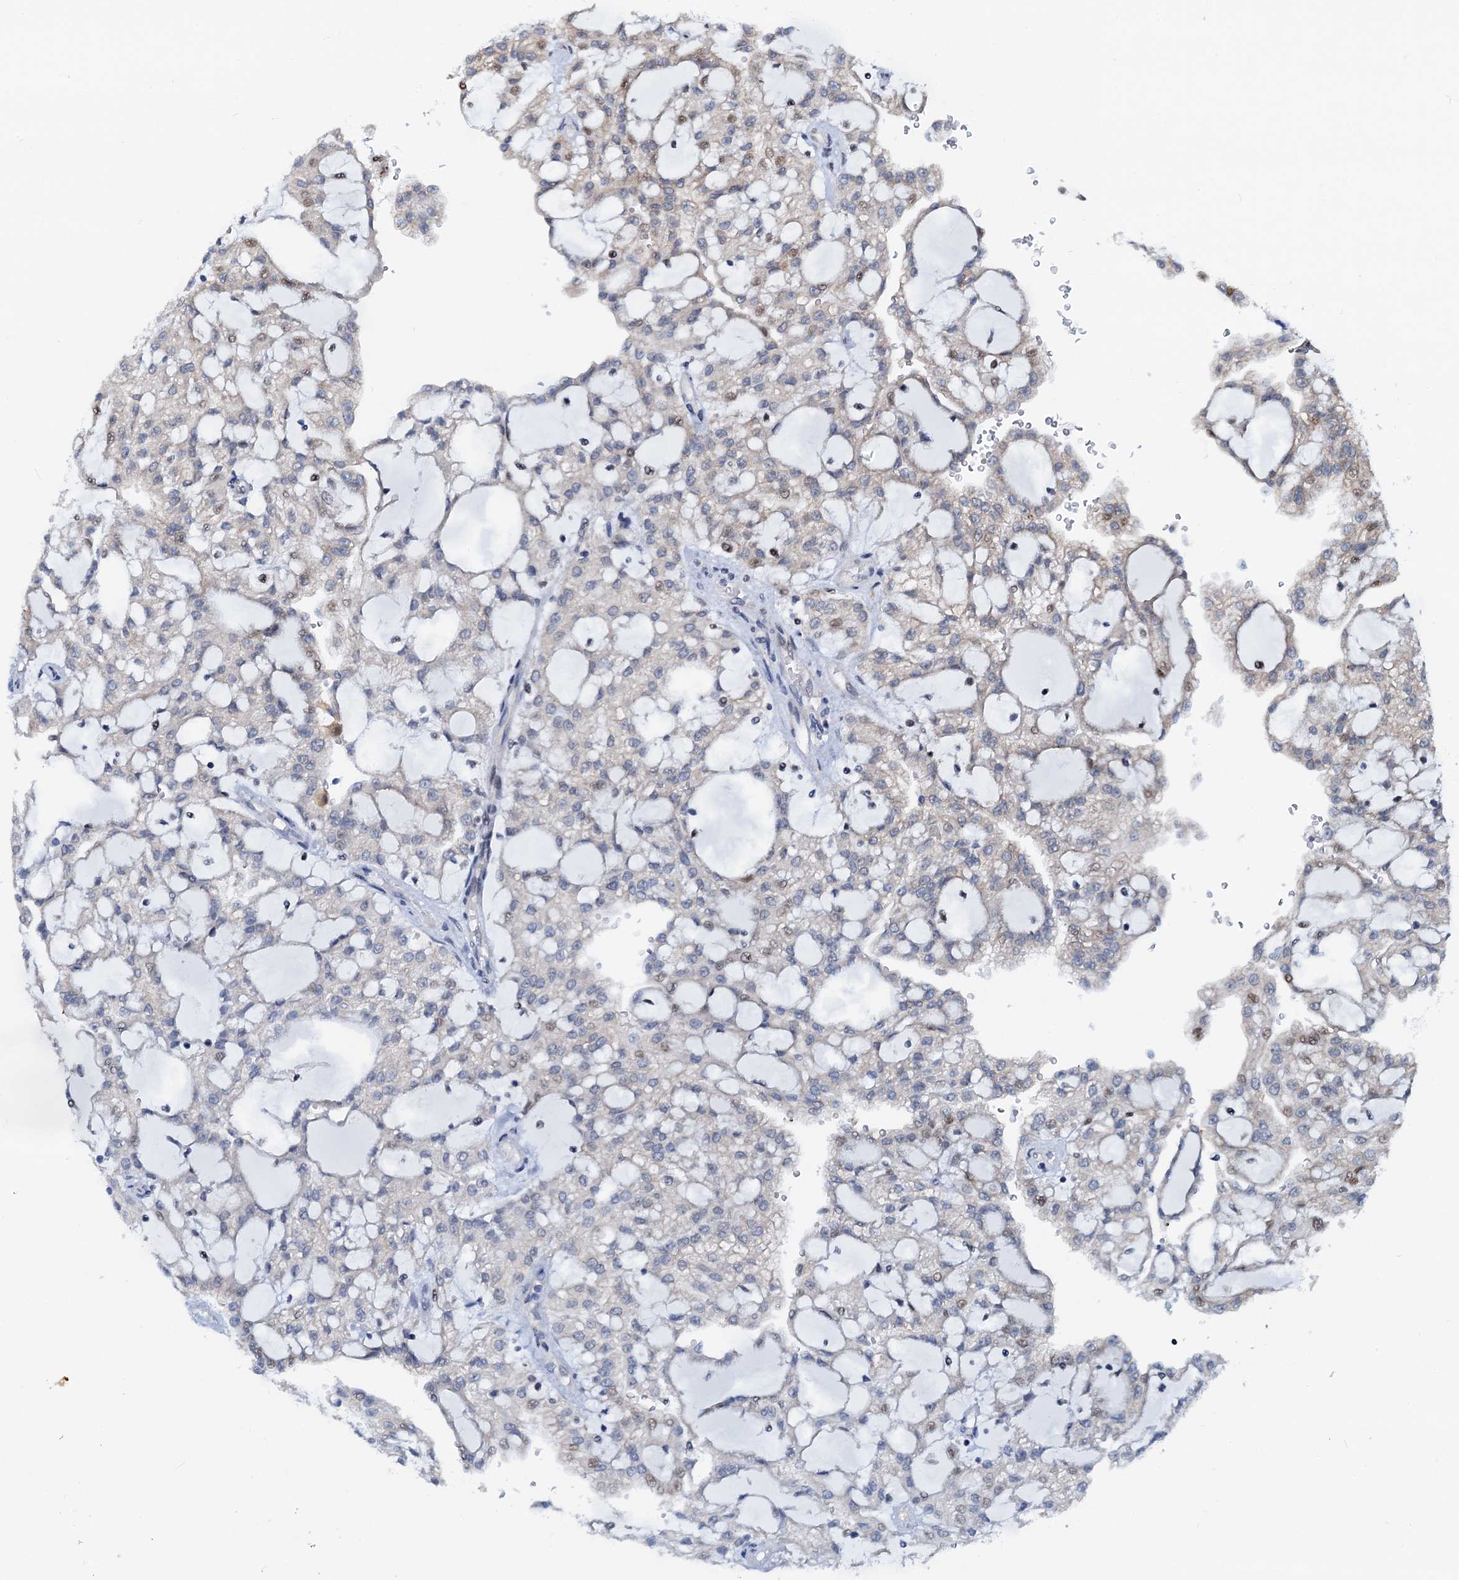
{"staining": {"intensity": "moderate", "quantity": "<25%", "location": "cytoplasmic/membranous,nuclear"}, "tissue": "renal cancer", "cell_type": "Tumor cells", "image_type": "cancer", "snomed": [{"axis": "morphology", "description": "Adenocarcinoma, NOS"}, {"axis": "topography", "description": "Kidney"}], "caption": "Protein expression analysis of human adenocarcinoma (renal) reveals moderate cytoplasmic/membranous and nuclear staining in about <25% of tumor cells.", "gene": "PTGES3", "patient": {"sex": "male", "age": 63}}